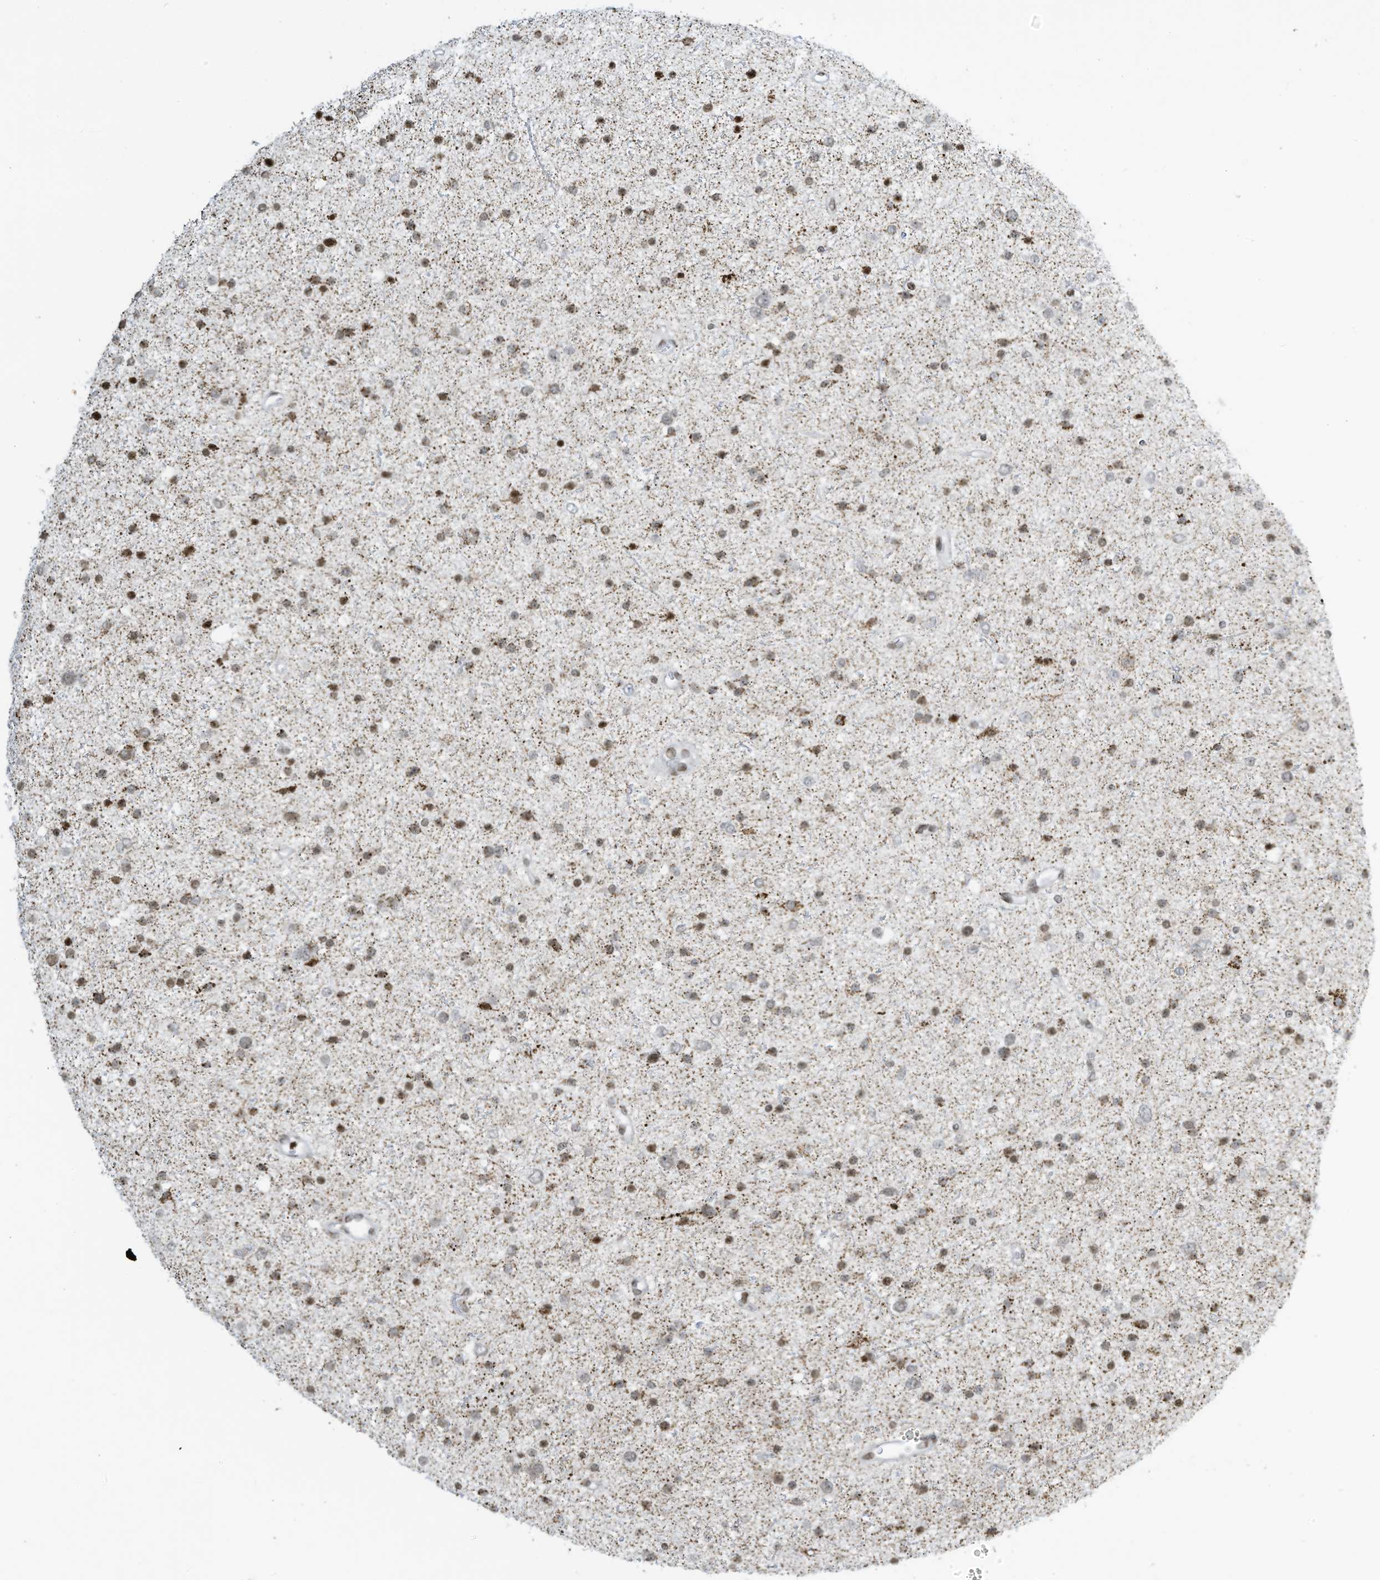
{"staining": {"intensity": "moderate", "quantity": "25%-75%", "location": "nuclear"}, "tissue": "glioma", "cell_type": "Tumor cells", "image_type": "cancer", "snomed": [{"axis": "morphology", "description": "Glioma, malignant, Low grade"}, {"axis": "topography", "description": "Brain"}], "caption": "Immunohistochemistry (IHC) staining of malignant glioma (low-grade), which demonstrates medium levels of moderate nuclear positivity in approximately 25%-75% of tumor cells indicating moderate nuclear protein staining. The staining was performed using DAB (3,3'-diaminobenzidine) (brown) for protein detection and nuclei were counterstained in hematoxylin (blue).", "gene": "ADI1", "patient": {"sex": "female", "age": 37}}